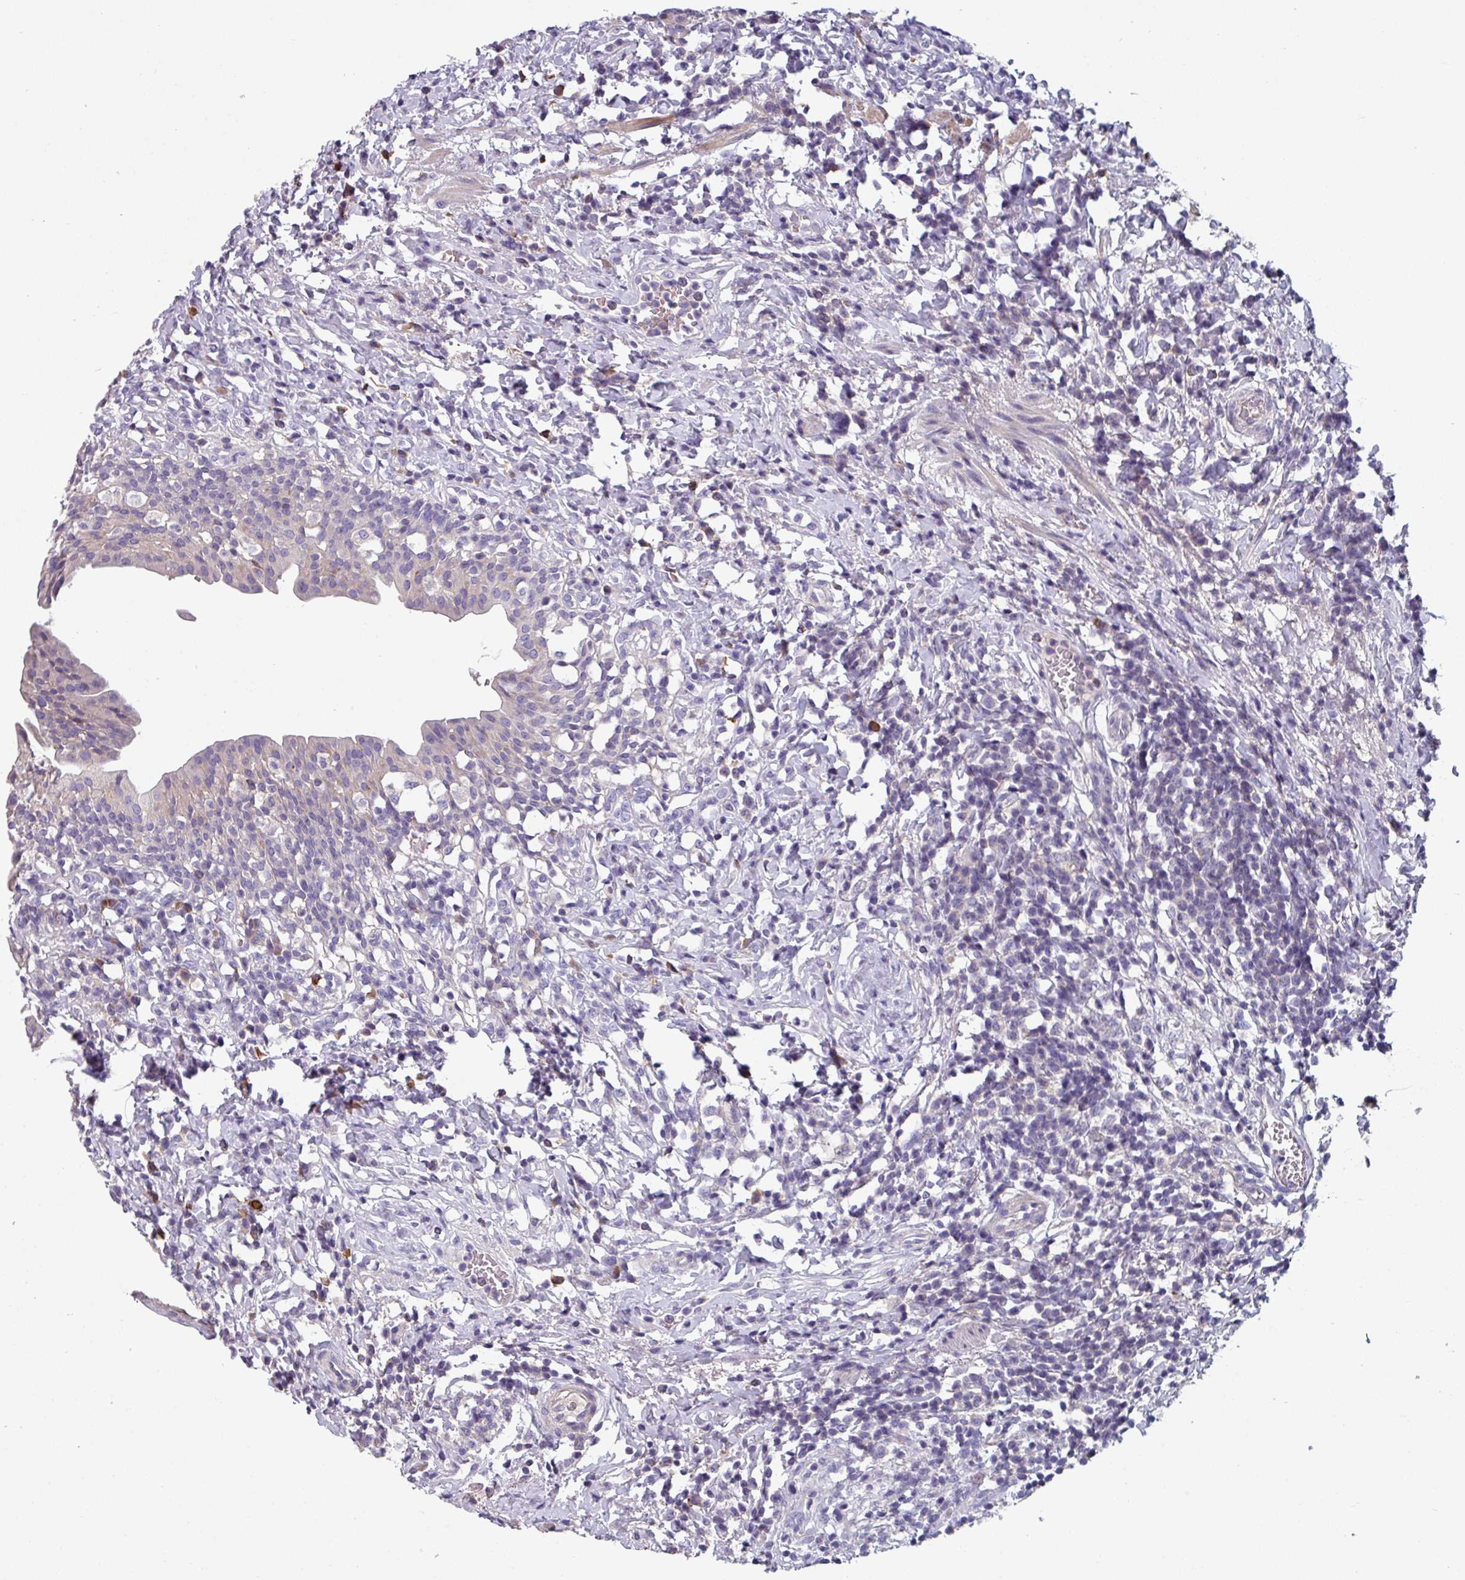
{"staining": {"intensity": "weak", "quantity": "<25%", "location": "cytoplasmic/membranous"}, "tissue": "urinary bladder", "cell_type": "Urothelial cells", "image_type": "normal", "snomed": [{"axis": "morphology", "description": "Normal tissue, NOS"}, {"axis": "morphology", "description": "Inflammation, NOS"}, {"axis": "topography", "description": "Urinary bladder"}], "caption": "High magnification brightfield microscopy of benign urinary bladder stained with DAB (brown) and counterstained with hematoxylin (blue): urothelial cells show no significant staining. (Stains: DAB (3,3'-diaminobenzidine) immunohistochemistry with hematoxylin counter stain, Microscopy: brightfield microscopy at high magnification).", "gene": "TMEM132A", "patient": {"sex": "male", "age": 64}}